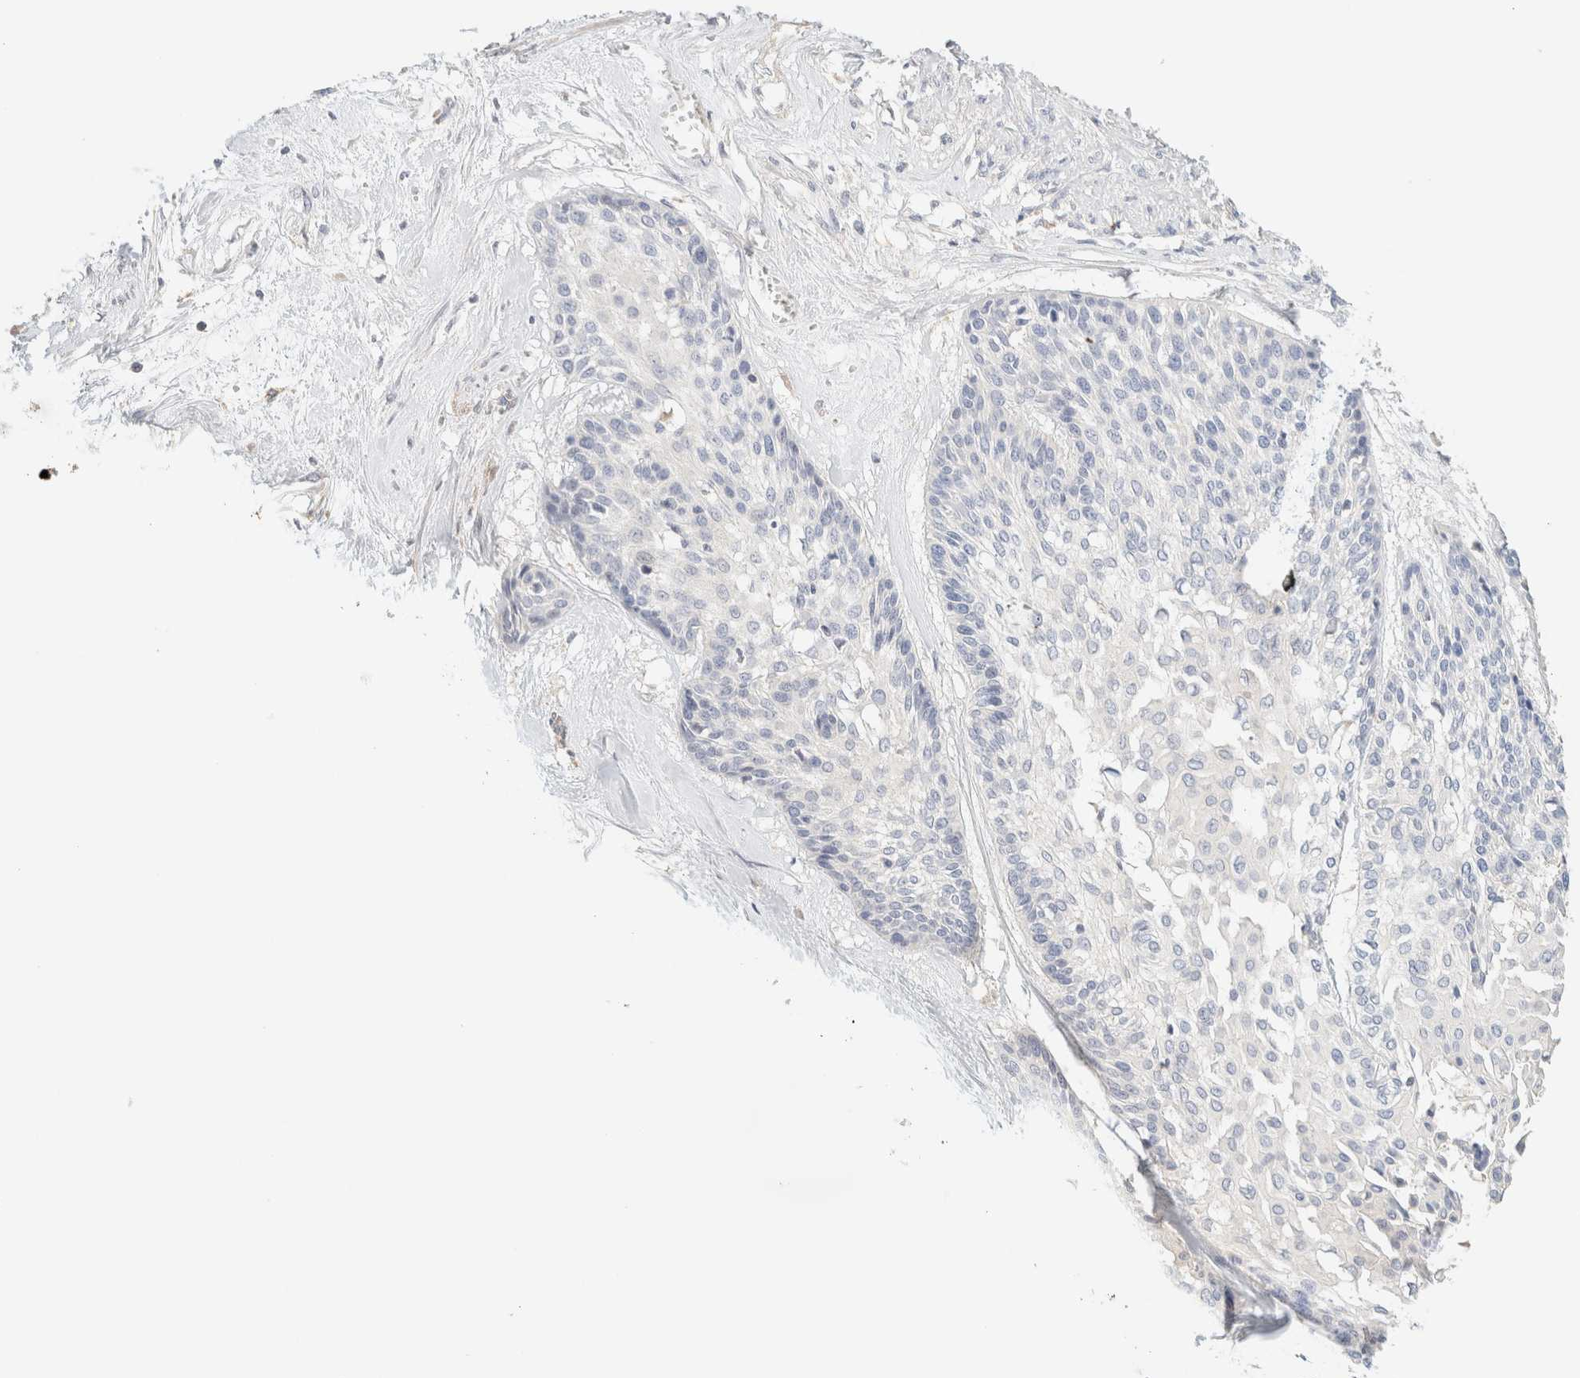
{"staining": {"intensity": "negative", "quantity": "none", "location": "none"}, "tissue": "cervical cancer", "cell_type": "Tumor cells", "image_type": "cancer", "snomed": [{"axis": "morphology", "description": "Squamous cell carcinoma, NOS"}, {"axis": "topography", "description": "Cervix"}], "caption": "This is a image of IHC staining of cervical squamous cell carcinoma, which shows no positivity in tumor cells.", "gene": "SARM1", "patient": {"sex": "female", "age": 57}}